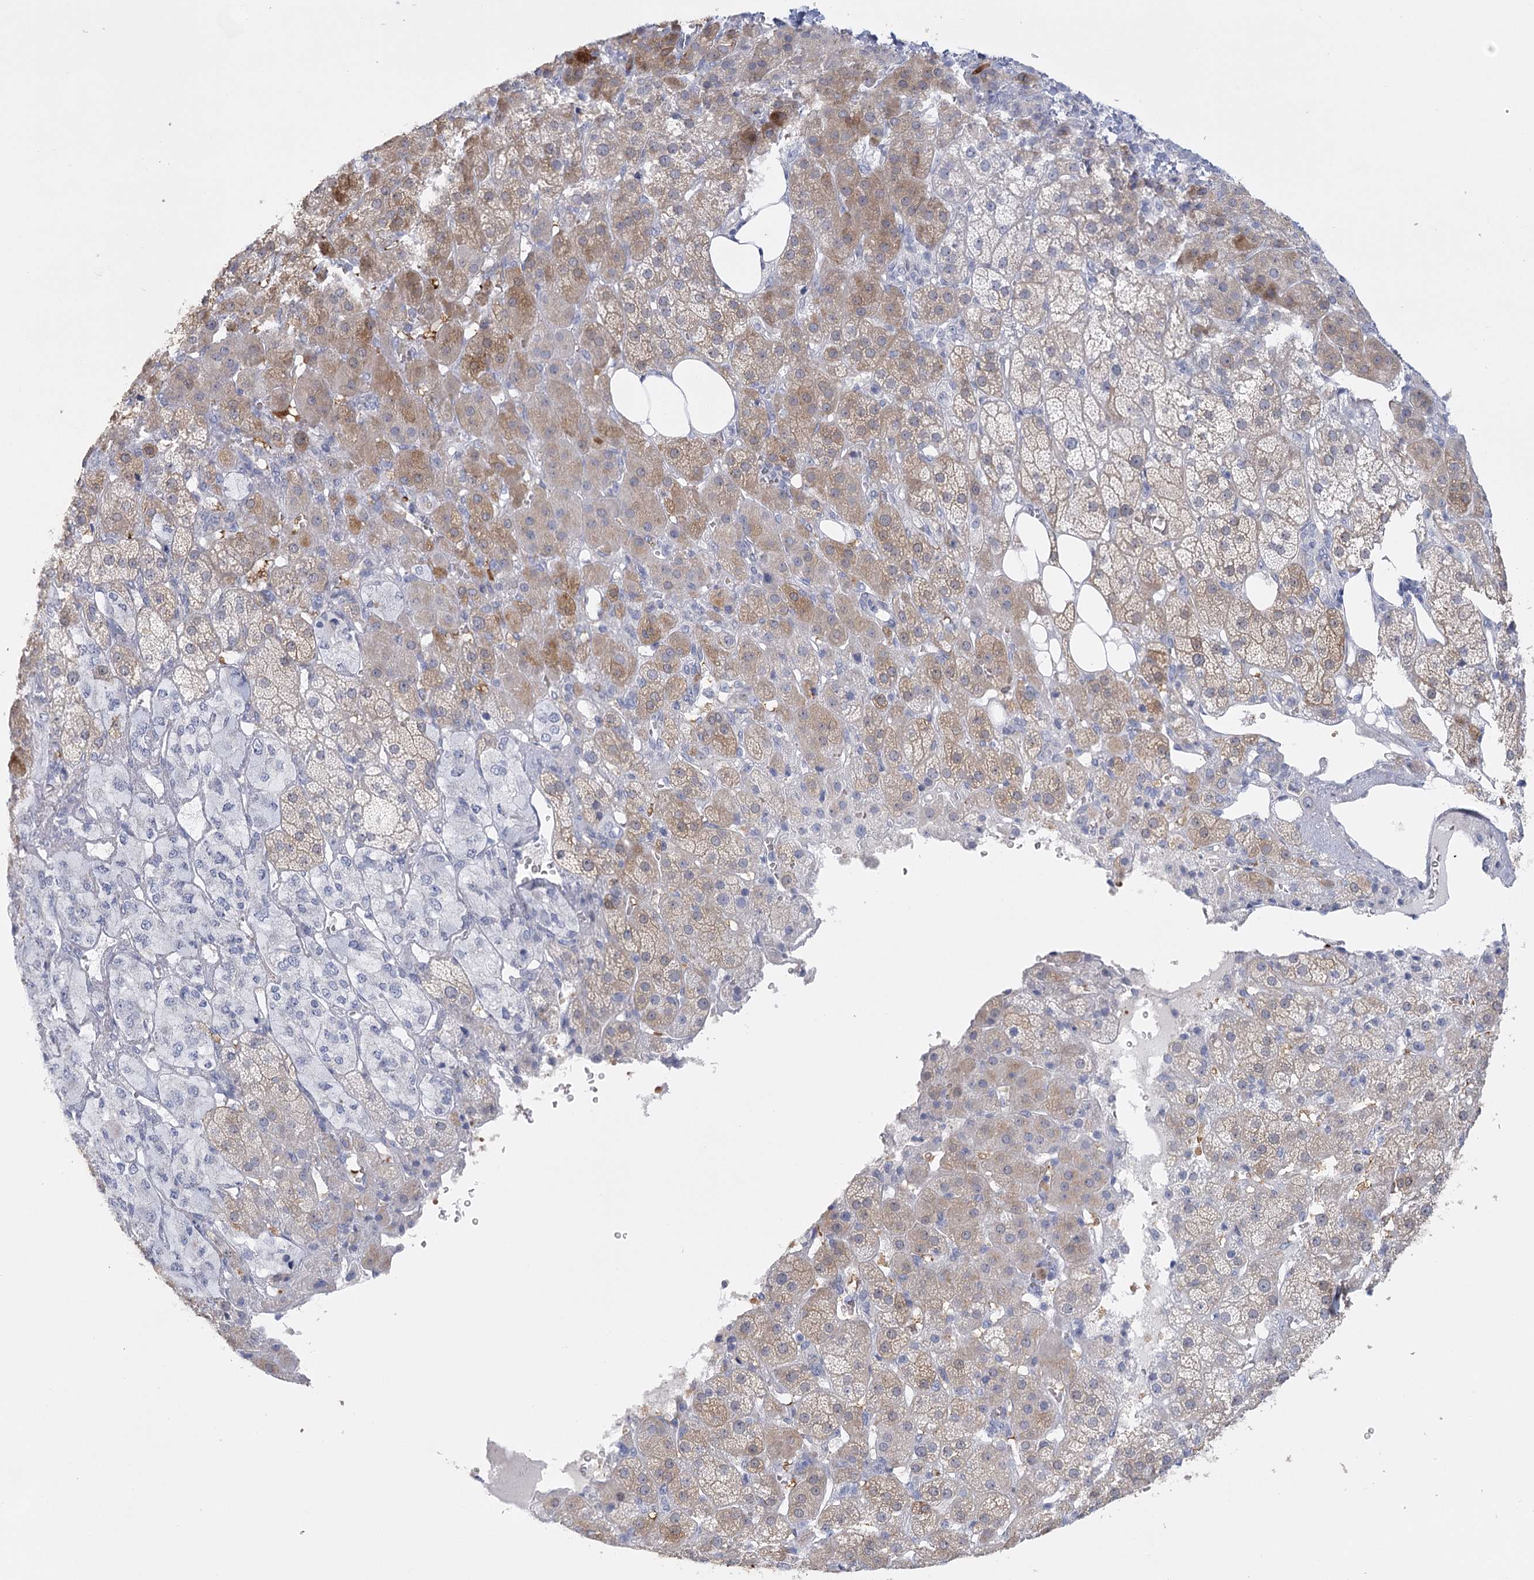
{"staining": {"intensity": "moderate", "quantity": "<25%", "location": "cytoplasmic/membranous"}, "tissue": "adrenal gland", "cell_type": "Glandular cells", "image_type": "normal", "snomed": [{"axis": "morphology", "description": "Normal tissue, NOS"}, {"axis": "topography", "description": "Adrenal gland"}], "caption": "Protein staining by immunohistochemistry (IHC) displays moderate cytoplasmic/membranous expression in approximately <25% of glandular cells in normal adrenal gland.", "gene": "FAM76B", "patient": {"sex": "female", "age": 57}}